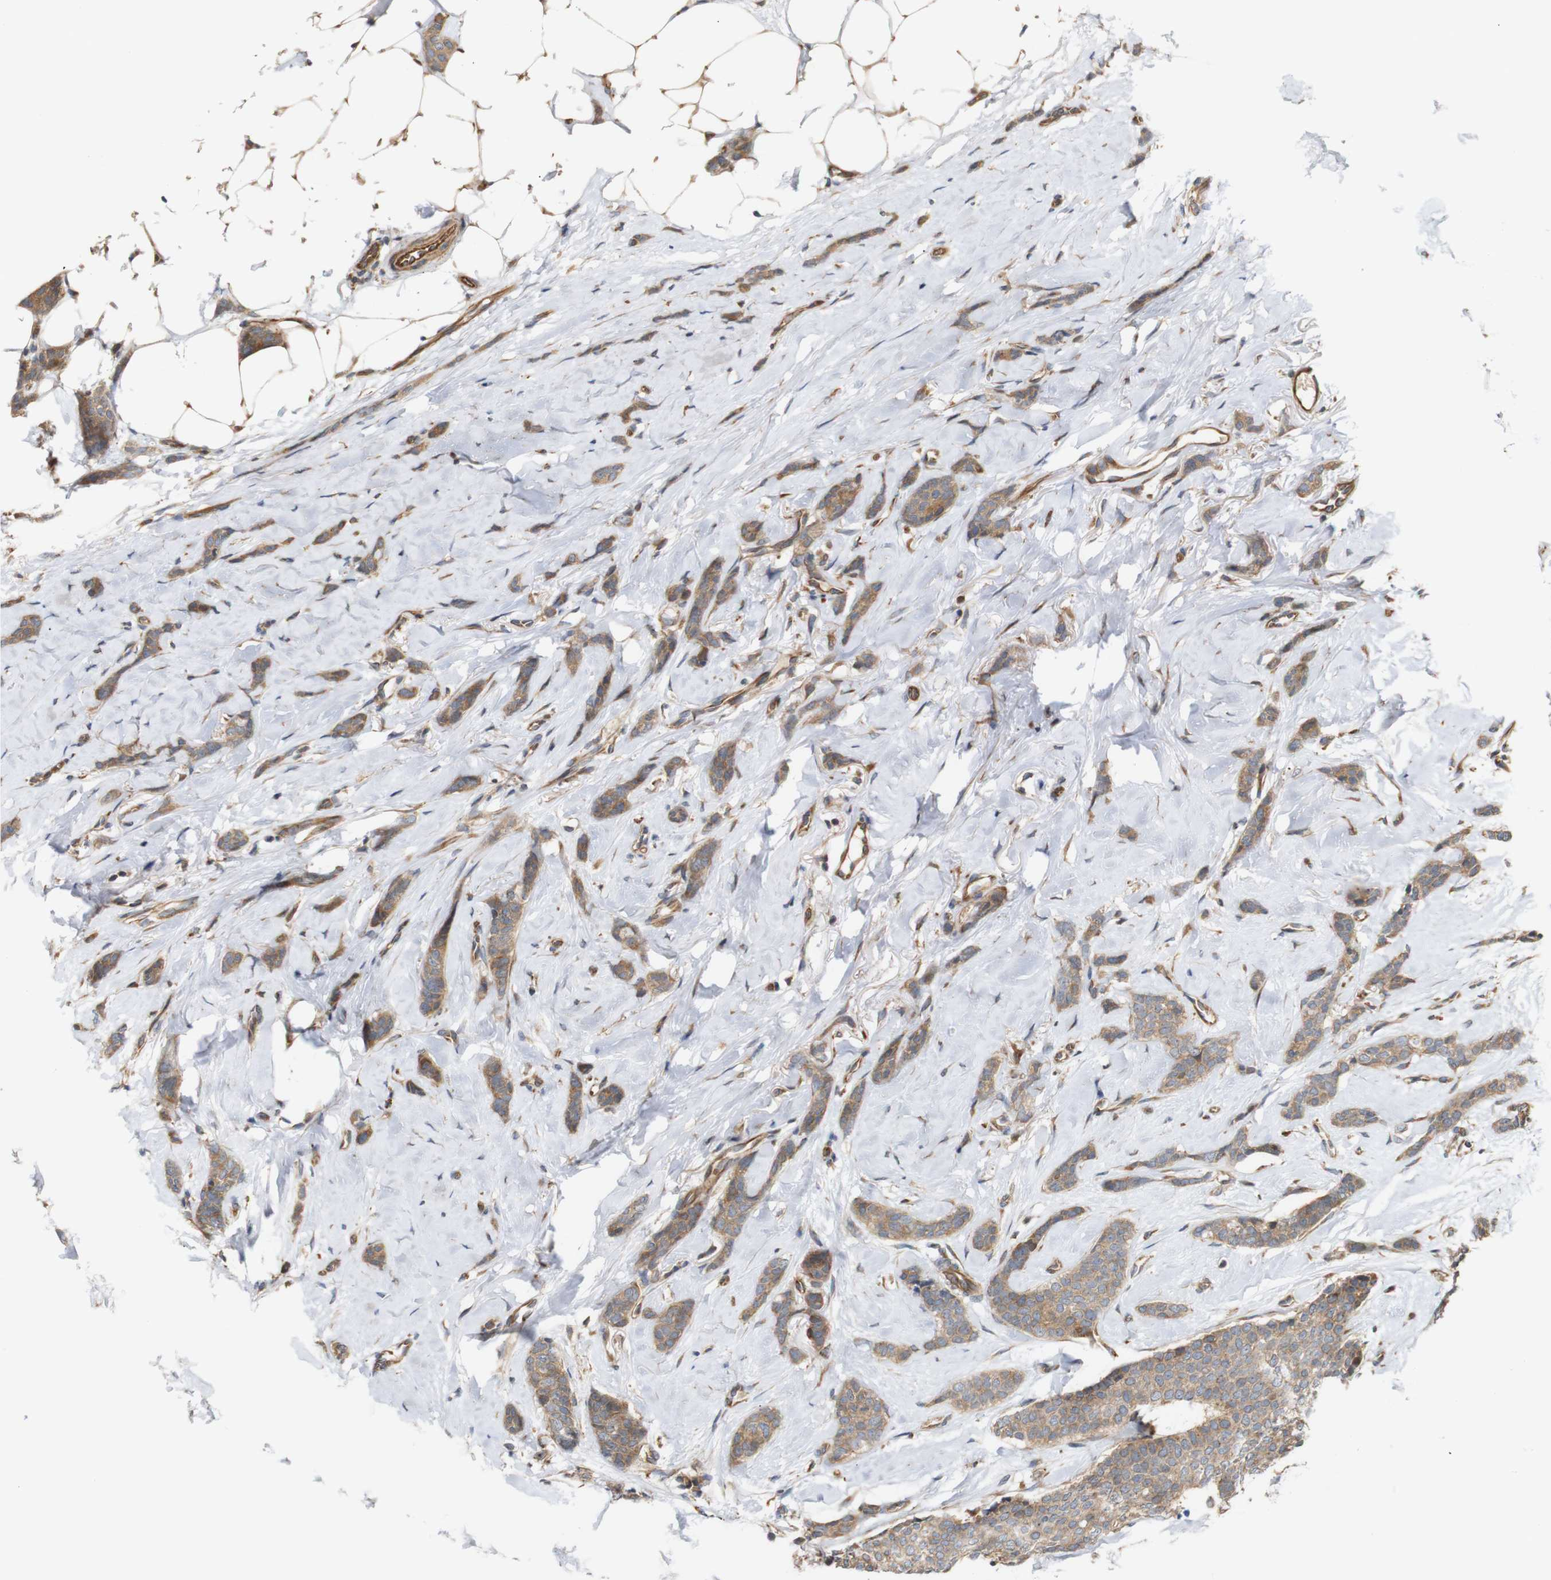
{"staining": {"intensity": "moderate", "quantity": ">75%", "location": "cytoplasmic/membranous"}, "tissue": "breast cancer", "cell_type": "Tumor cells", "image_type": "cancer", "snomed": [{"axis": "morphology", "description": "Lobular carcinoma"}, {"axis": "topography", "description": "Skin"}, {"axis": "topography", "description": "Breast"}], "caption": "The immunohistochemical stain labels moderate cytoplasmic/membranous staining in tumor cells of breast cancer (lobular carcinoma) tissue.", "gene": "RPTOR", "patient": {"sex": "female", "age": 46}}